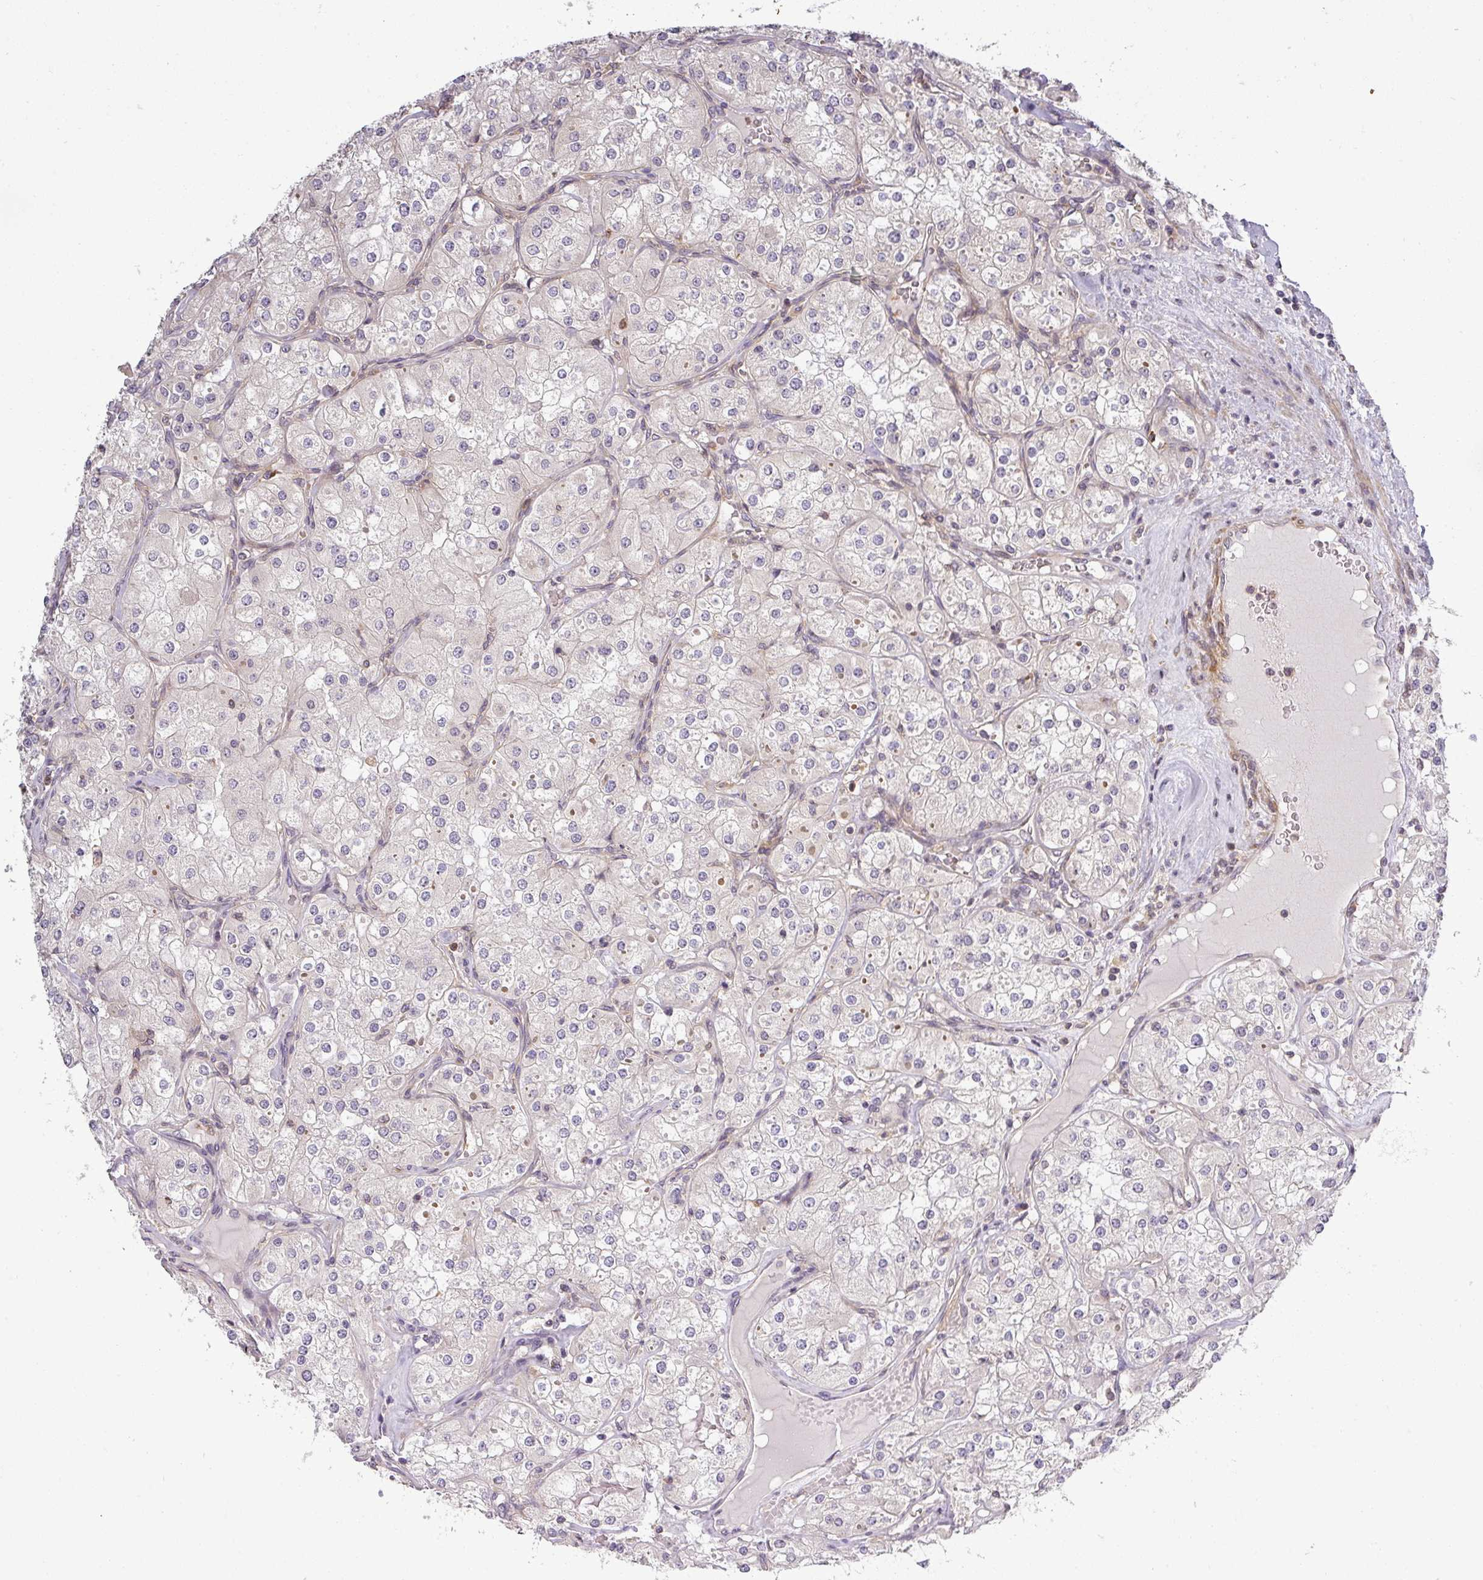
{"staining": {"intensity": "negative", "quantity": "none", "location": "none"}, "tissue": "renal cancer", "cell_type": "Tumor cells", "image_type": "cancer", "snomed": [{"axis": "morphology", "description": "Adenocarcinoma, NOS"}, {"axis": "topography", "description": "Kidney"}], "caption": "There is no significant positivity in tumor cells of adenocarcinoma (renal).", "gene": "NIN", "patient": {"sex": "male", "age": 77}}